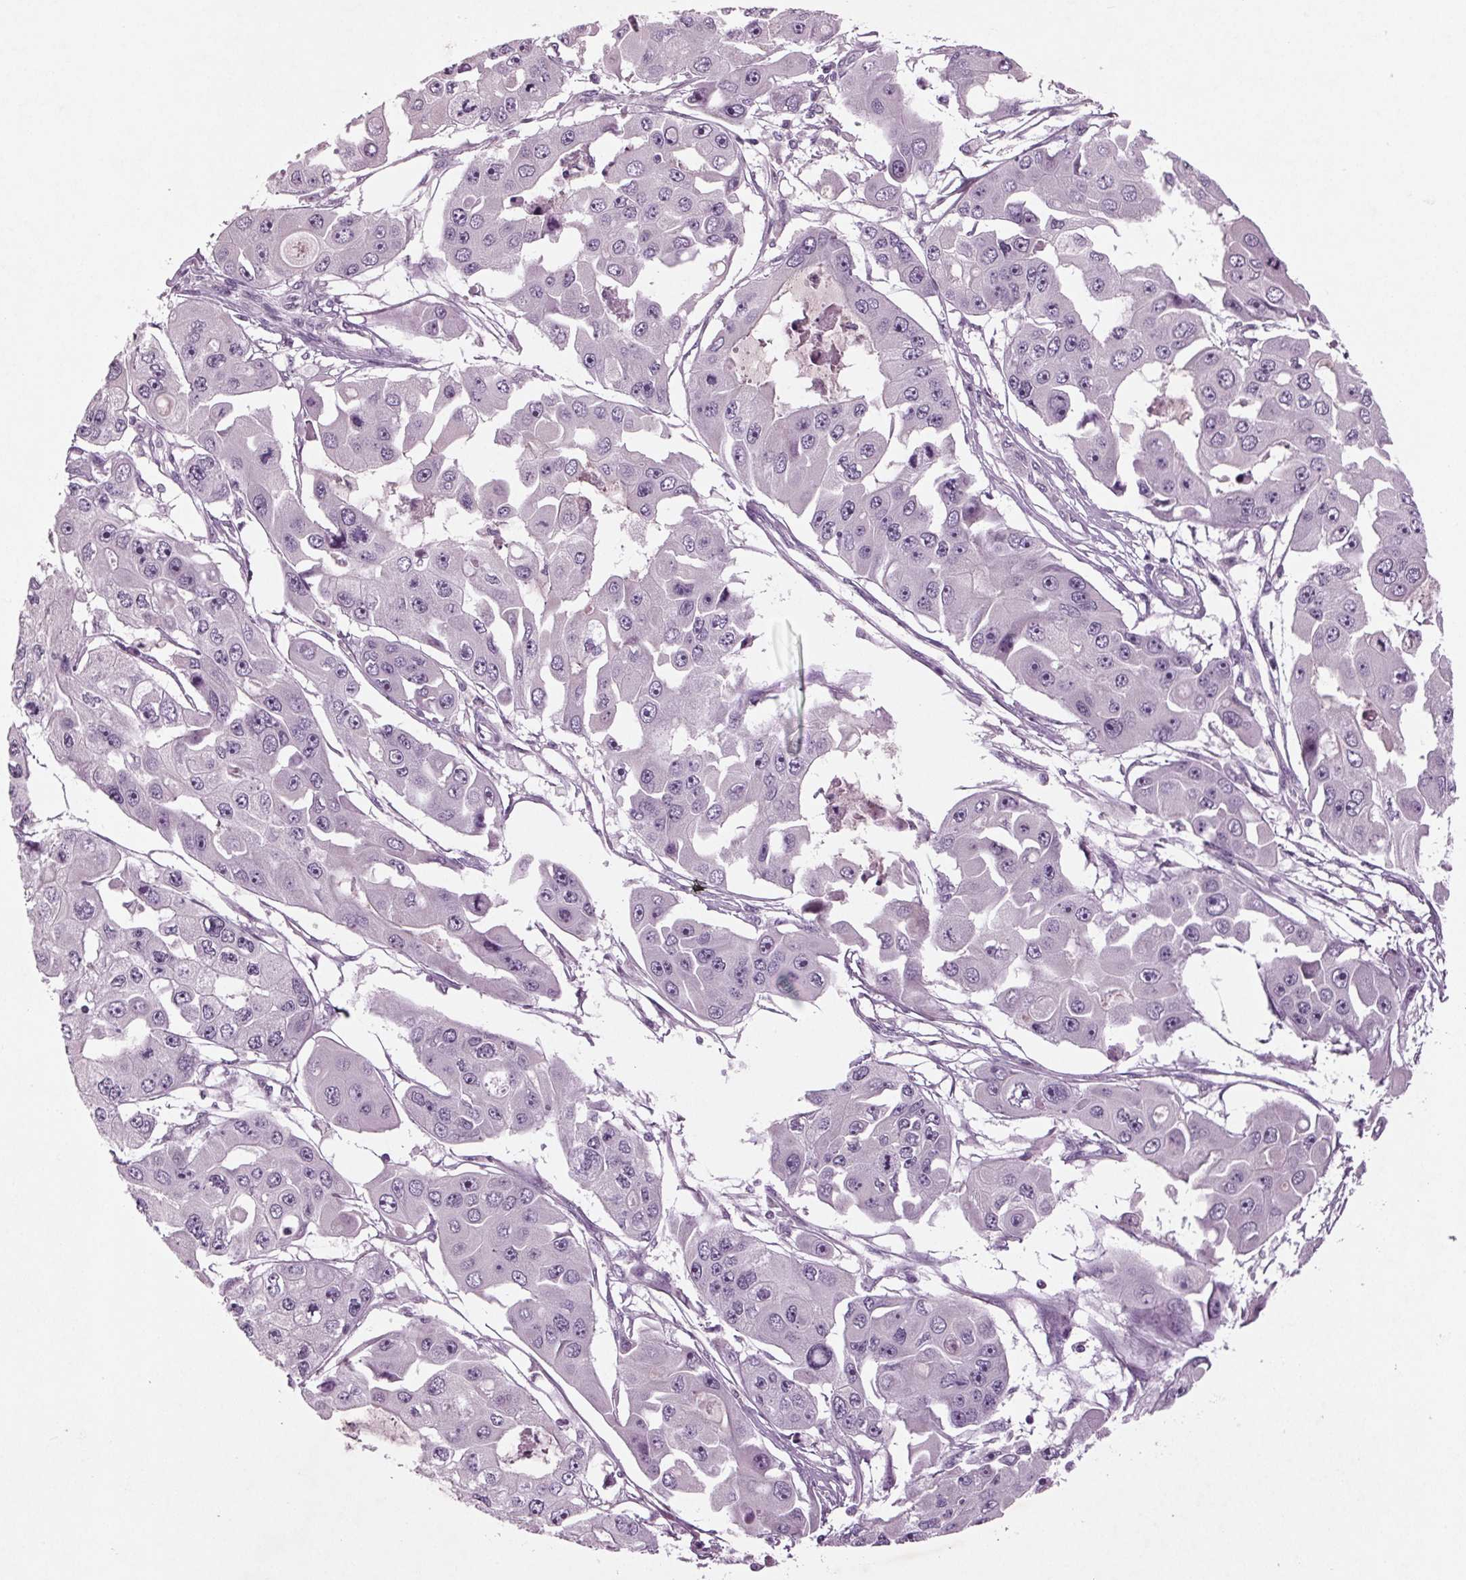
{"staining": {"intensity": "negative", "quantity": "none", "location": "none"}, "tissue": "ovarian cancer", "cell_type": "Tumor cells", "image_type": "cancer", "snomed": [{"axis": "morphology", "description": "Cystadenocarcinoma, serous, NOS"}, {"axis": "topography", "description": "Ovary"}], "caption": "Protein analysis of ovarian cancer displays no significant staining in tumor cells. (IHC, brightfield microscopy, high magnification).", "gene": "BHLHE22", "patient": {"sex": "female", "age": 56}}